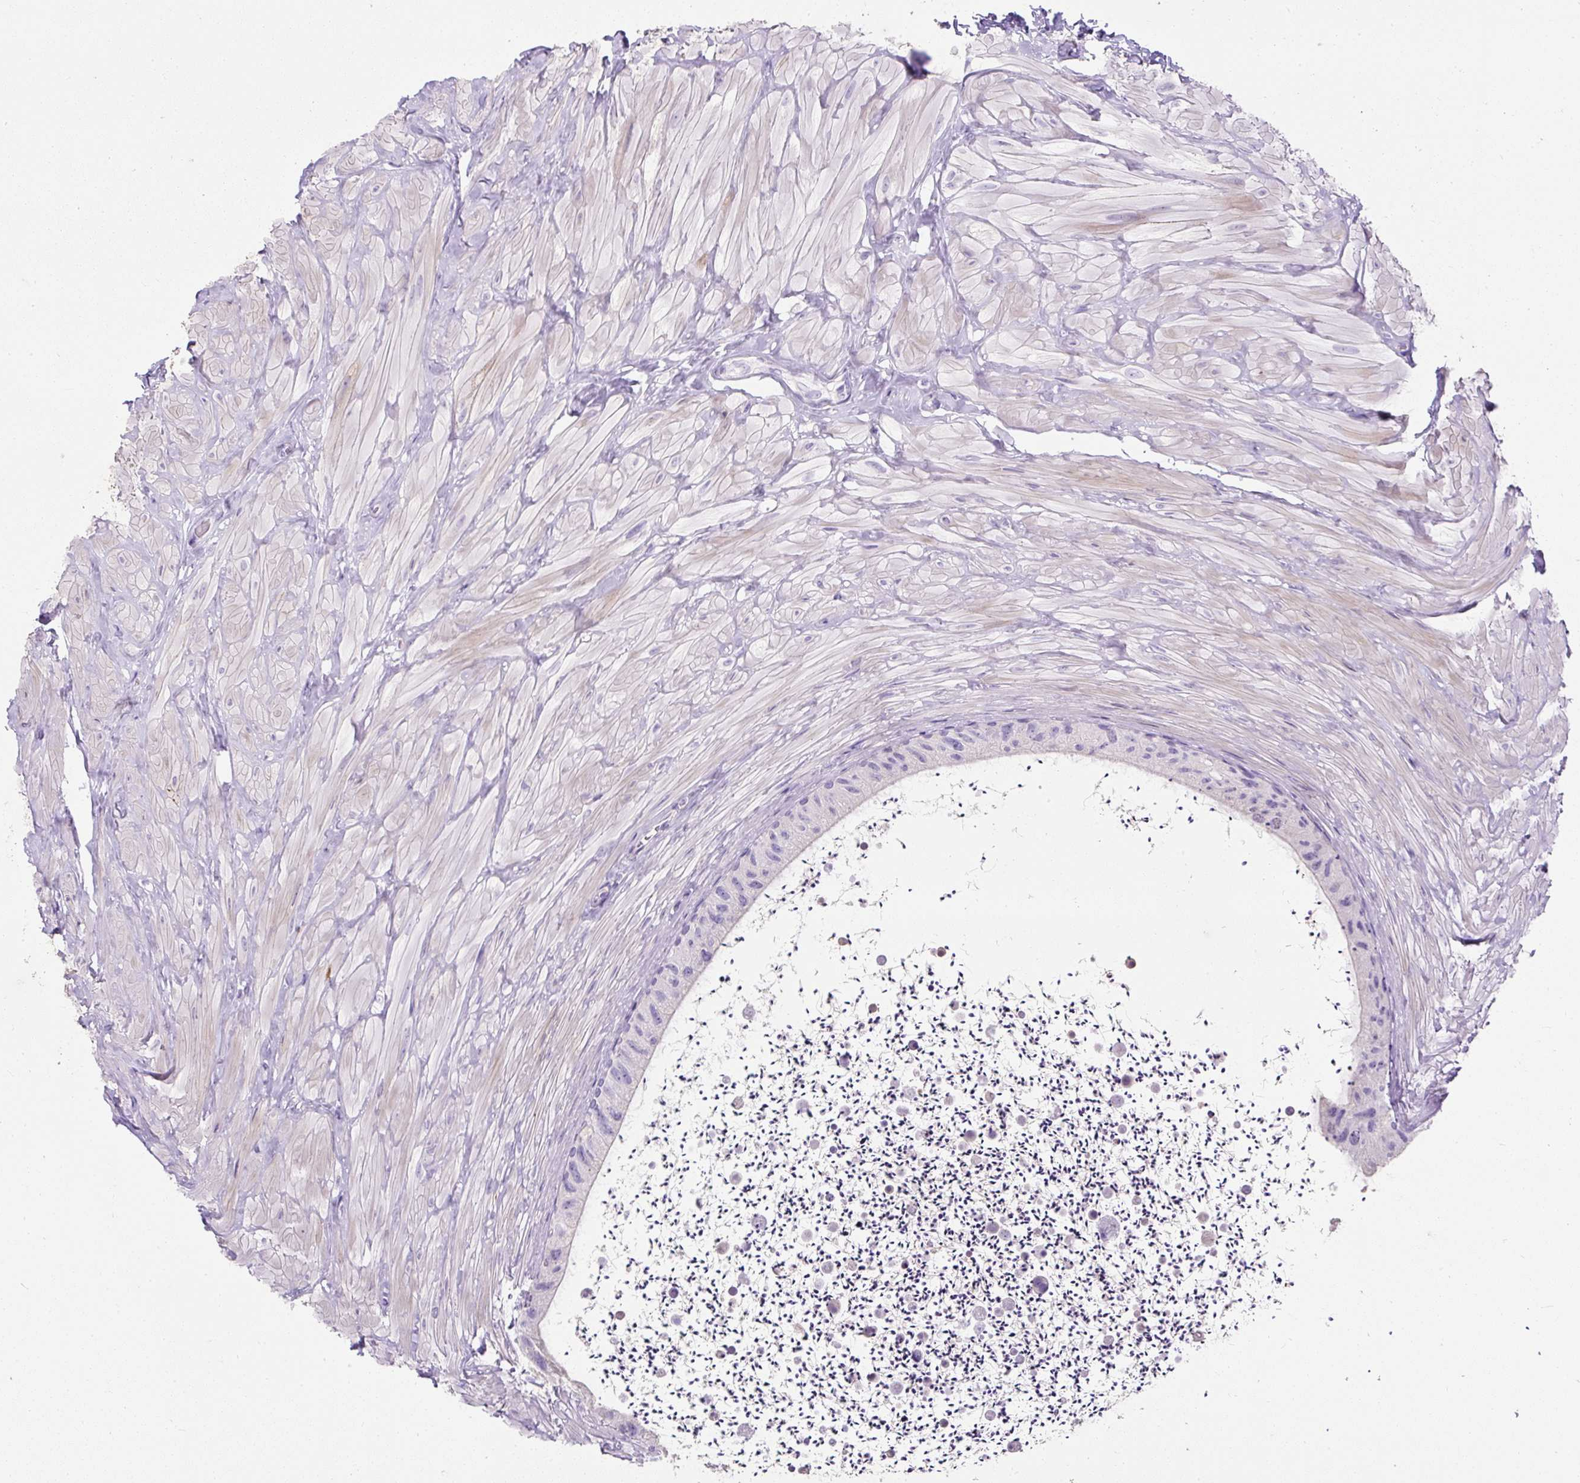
{"staining": {"intensity": "negative", "quantity": "none", "location": "none"}, "tissue": "epididymis", "cell_type": "Glandular cells", "image_type": "normal", "snomed": [{"axis": "morphology", "description": "Normal tissue, NOS"}, {"axis": "topography", "description": "Epididymis"}, {"axis": "topography", "description": "Peripheral nerve tissue"}], "caption": "Human epididymis stained for a protein using immunohistochemistry exhibits no positivity in glandular cells.", "gene": "C2CD4C", "patient": {"sex": "male", "age": 32}}